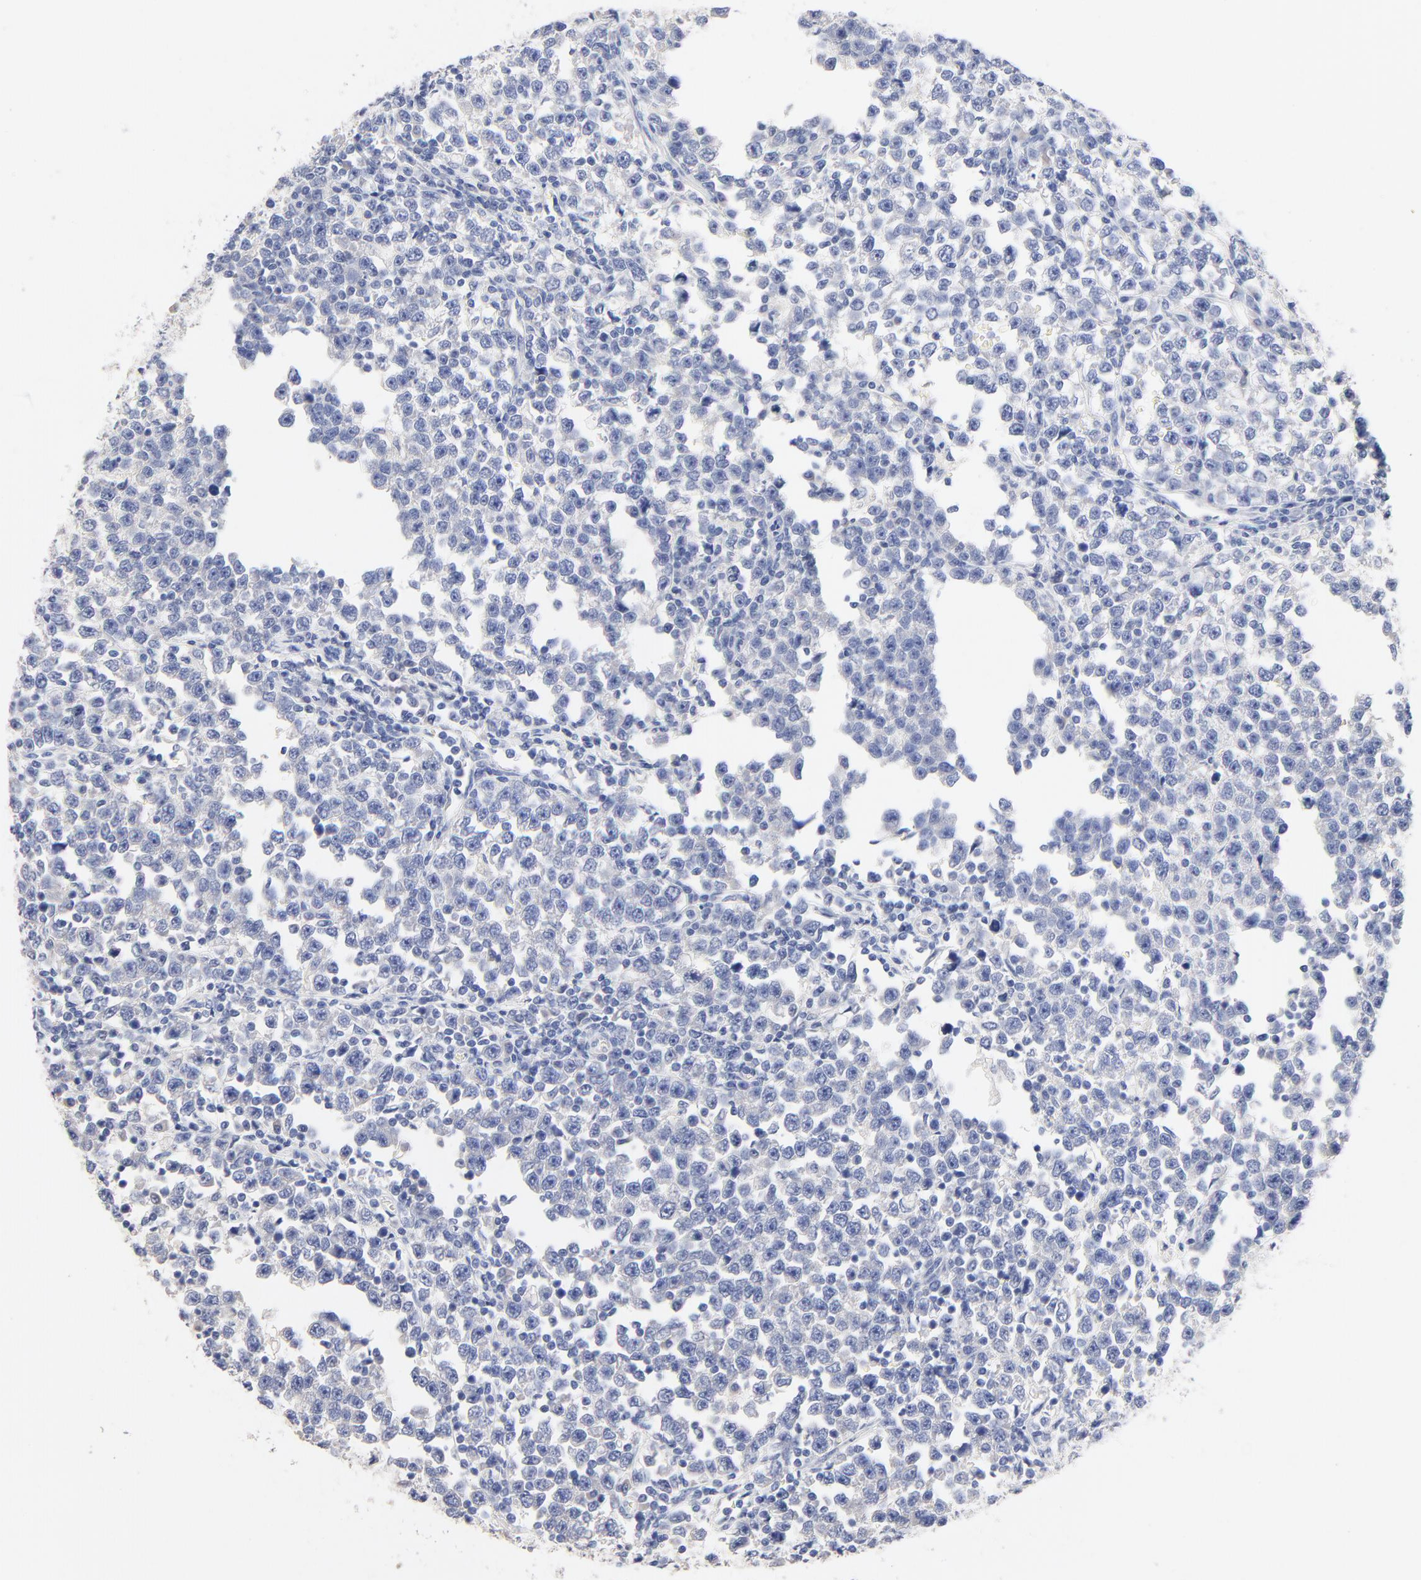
{"staining": {"intensity": "negative", "quantity": "none", "location": "none"}, "tissue": "testis cancer", "cell_type": "Tumor cells", "image_type": "cancer", "snomed": [{"axis": "morphology", "description": "Seminoma, NOS"}, {"axis": "topography", "description": "Testis"}], "caption": "This is an IHC photomicrograph of human seminoma (testis). There is no positivity in tumor cells.", "gene": "CPS1", "patient": {"sex": "male", "age": 43}}